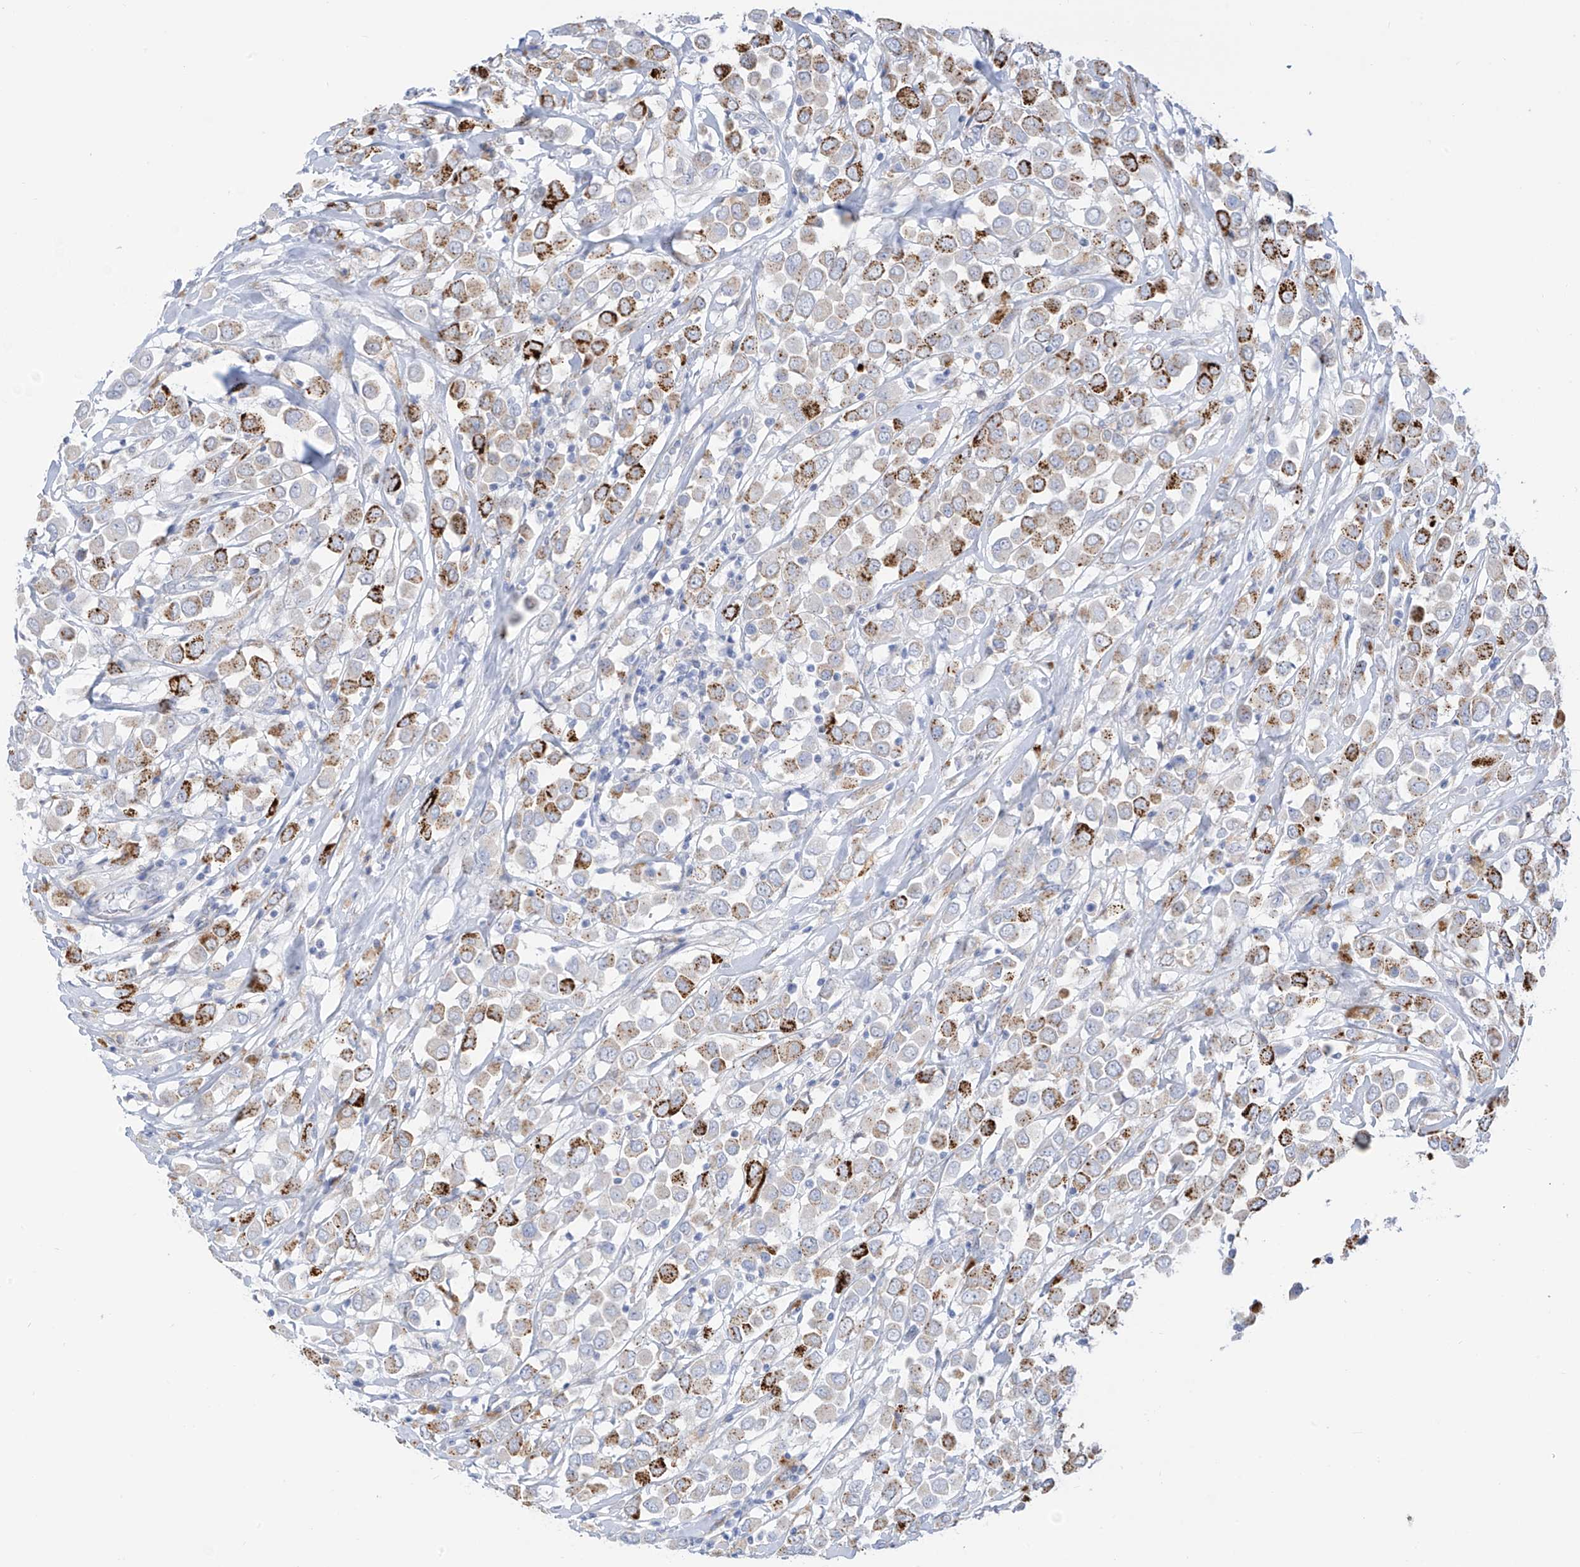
{"staining": {"intensity": "moderate", "quantity": "25%-75%", "location": "cytoplasmic/membranous"}, "tissue": "breast cancer", "cell_type": "Tumor cells", "image_type": "cancer", "snomed": [{"axis": "morphology", "description": "Duct carcinoma"}, {"axis": "topography", "description": "Breast"}], "caption": "Intraductal carcinoma (breast) was stained to show a protein in brown. There is medium levels of moderate cytoplasmic/membranous expression in about 25%-75% of tumor cells.", "gene": "PSPH", "patient": {"sex": "female", "age": 61}}